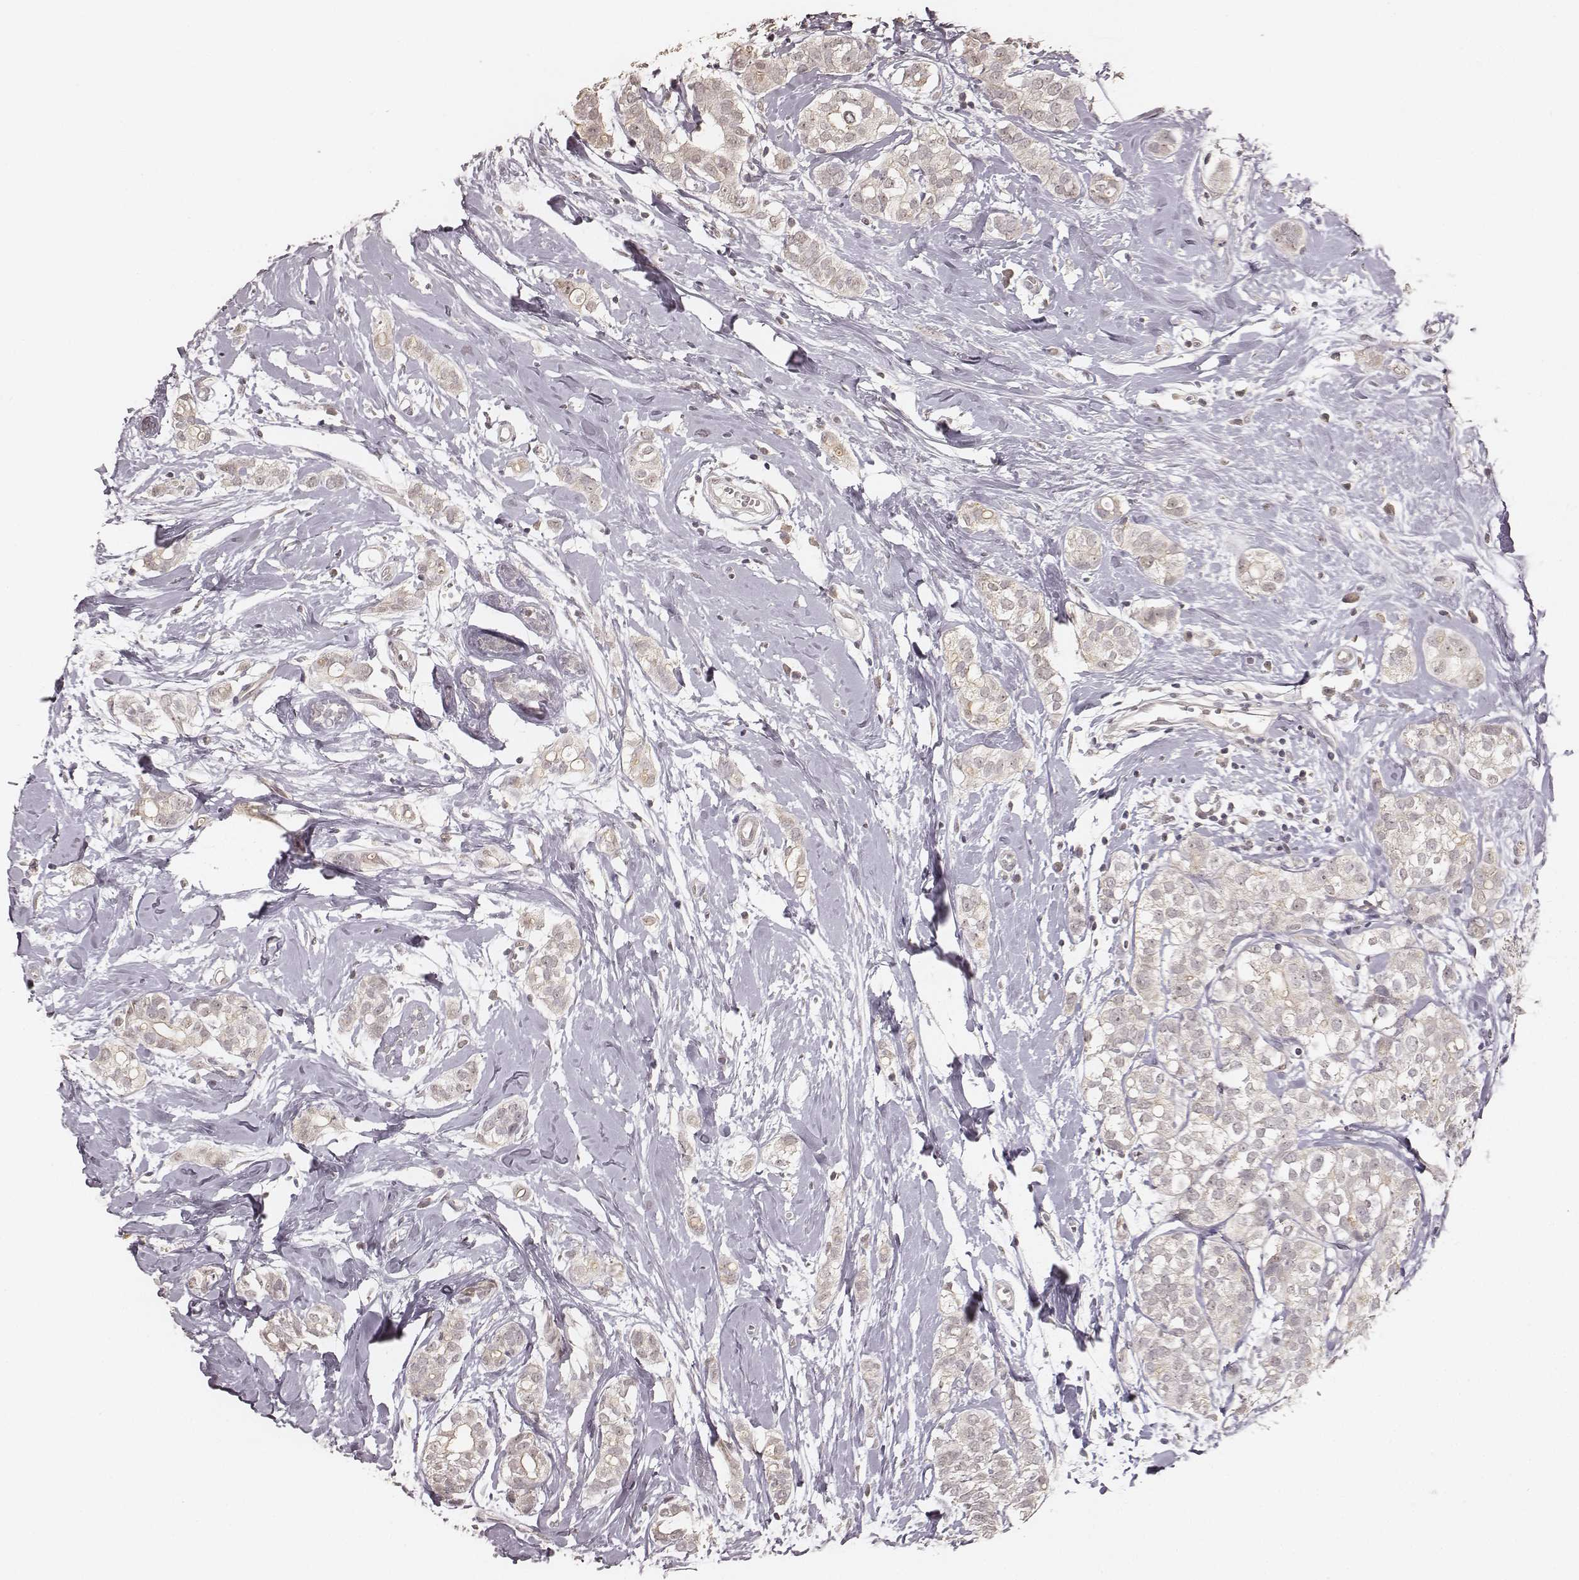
{"staining": {"intensity": "negative", "quantity": "none", "location": "none"}, "tissue": "breast cancer", "cell_type": "Tumor cells", "image_type": "cancer", "snomed": [{"axis": "morphology", "description": "Duct carcinoma"}, {"axis": "topography", "description": "Breast"}], "caption": "High power microscopy image of an IHC image of breast cancer (invasive ductal carcinoma), revealing no significant staining in tumor cells. (DAB IHC visualized using brightfield microscopy, high magnification).", "gene": "LY6K", "patient": {"sex": "female", "age": 40}}